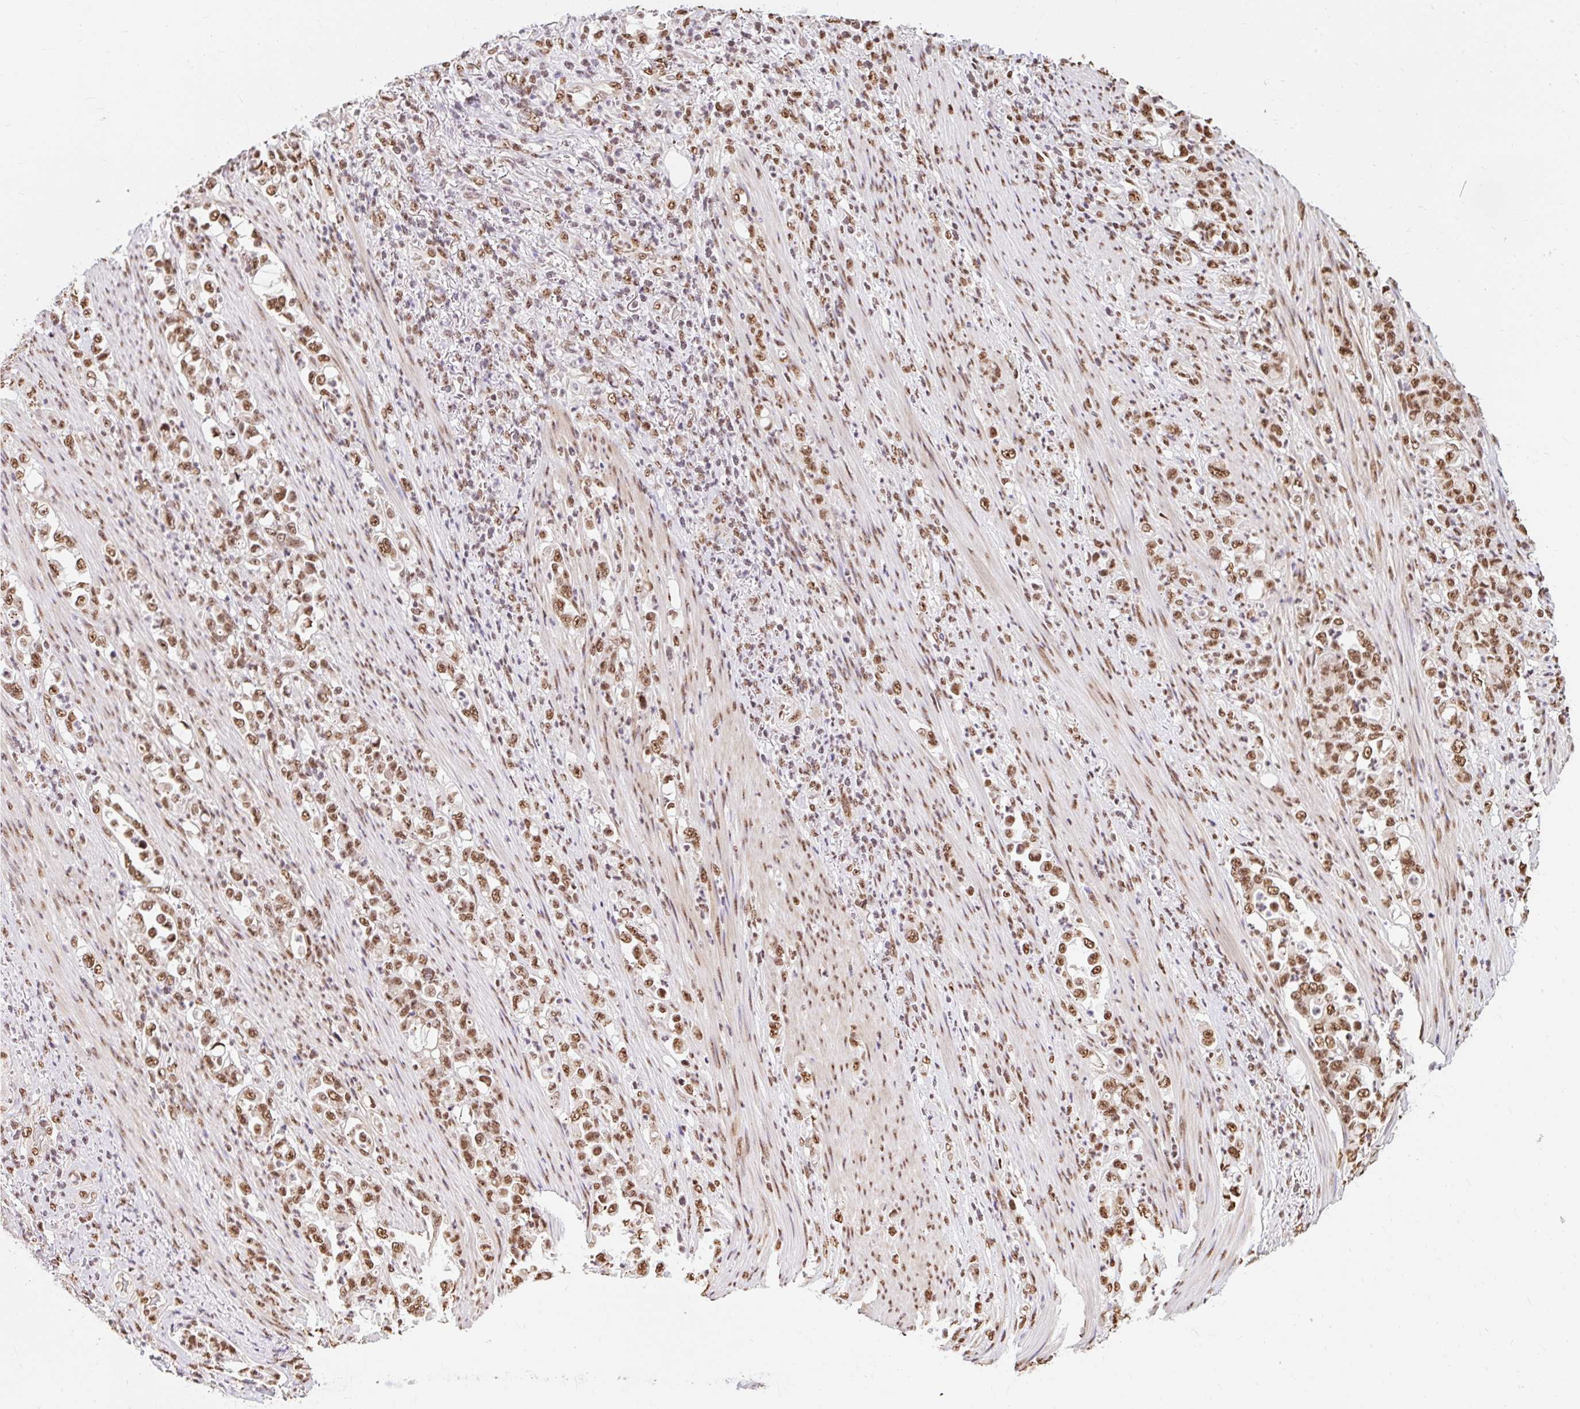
{"staining": {"intensity": "moderate", "quantity": ">75%", "location": "nuclear"}, "tissue": "stomach cancer", "cell_type": "Tumor cells", "image_type": "cancer", "snomed": [{"axis": "morphology", "description": "Normal tissue, NOS"}, {"axis": "morphology", "description": "Adenocarcinoma, NOS"}, {"axis": "topography", "description": "Stomach"}], "caption": "This micrograph exhibits IHC staining of human adenocarcinoma (stomach), with medium moderate nuclear expression in about >75% of tumor cells.", "gene": "BICRA", "patient": {"sex": "female", "age": 79}}